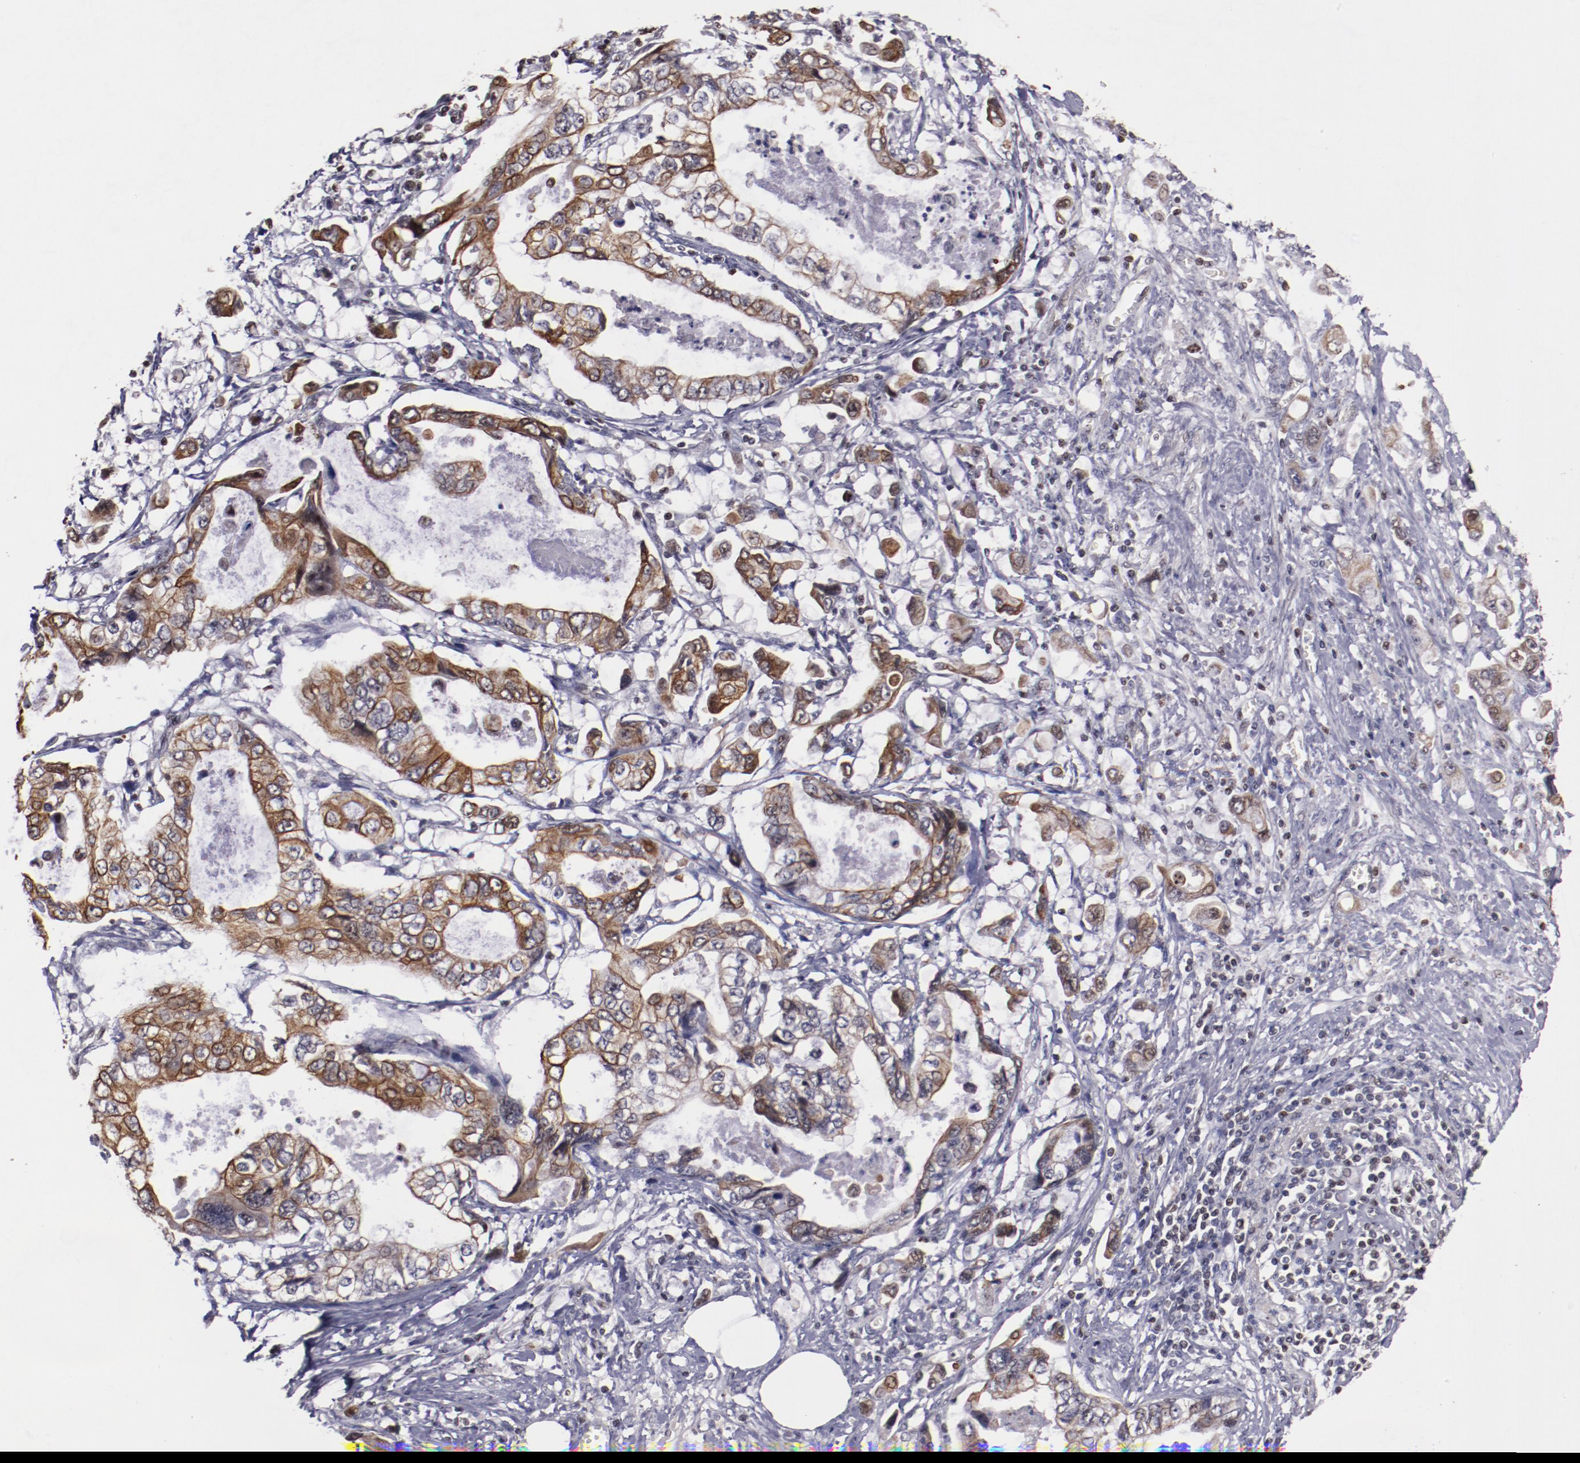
{"staining": {"intensity": "moderate", "quantity": "25%-75%", "location": "cytoplasmic/membranous"}, "tissue": "stomach cancer", "cell_type": "Tumor cells", "image_type": "cancer", "snomed": [{"axis": "morphology", "description": "Adenocarcinoma, NOS"}, {"axis": "topography", "description": "Pancreas"}, {"axis": "topography", "description": "Stomach, upper"}], "caption": "Immunohistochemistry photomicrograph of human stomach cancer (adenocarcinoma) stained for a protein (brown), which displays medium levels of moderate cytoplasmic/membranous staining in about 25%-75% of tumor cells.", "gene": "DDX24", "patient": {"sex": "male", "age": 77}}